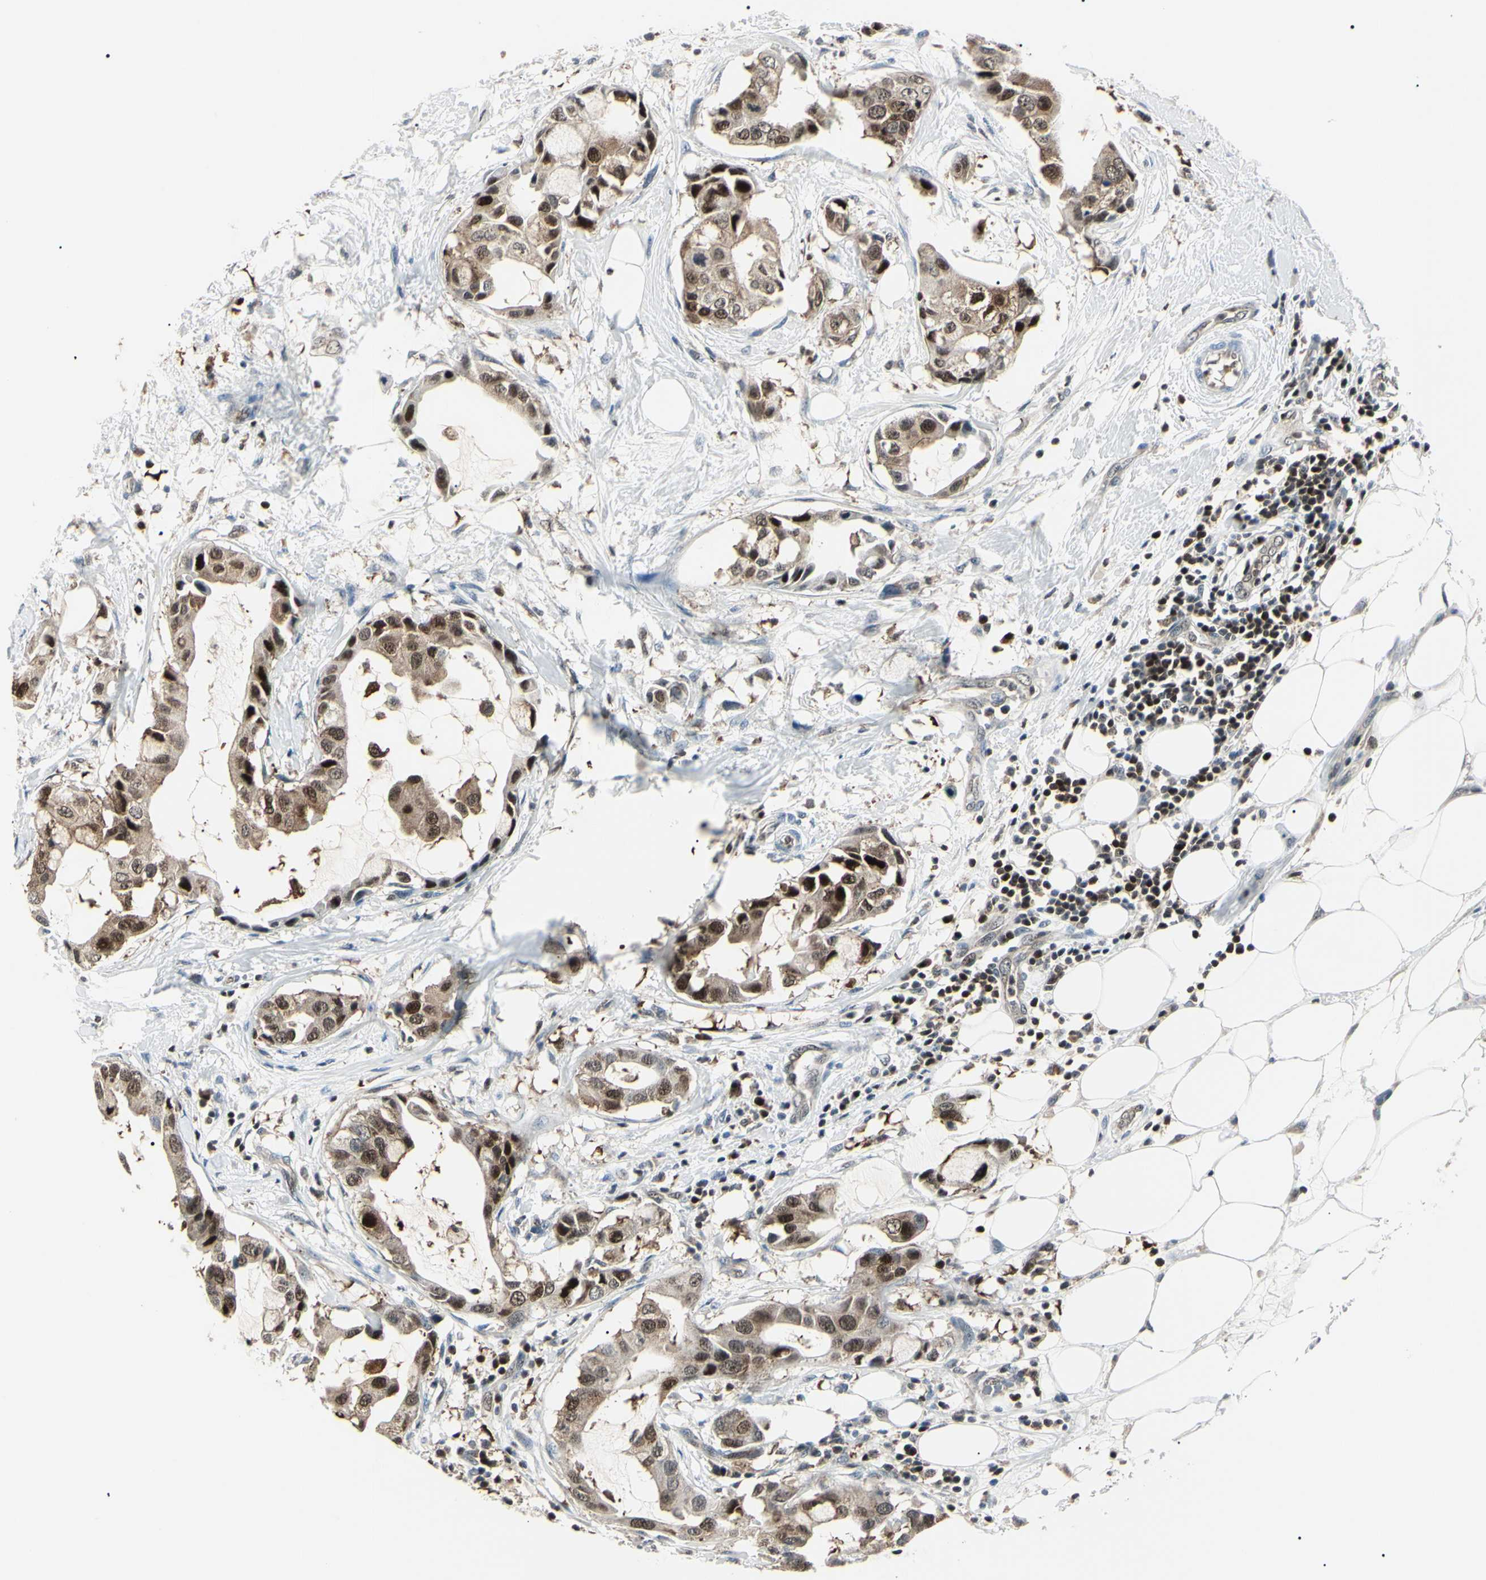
{"staining": {"intensity": "strong", "quantity": ">75%", "location": "cytoplasmic/membranous,nuclear"}, "tissue": "breast cancer", "cell_type": "Tumor cells", "image_type": "cancer", "snomed": [{"axis": "morphology", "description": "Duct carcinoma"}, {"axis": "topography", "description": "Breast"}], "caption": "Immunohistochemical staining of human breast cancer (invasive ductal carcinoma) displays high levels of strong cytoplasmic/membranous and nuclear protein positivity in about >75% of tumor cells.", "gene": "PGK1", "patient": {"sex": "female", "age": 40}}